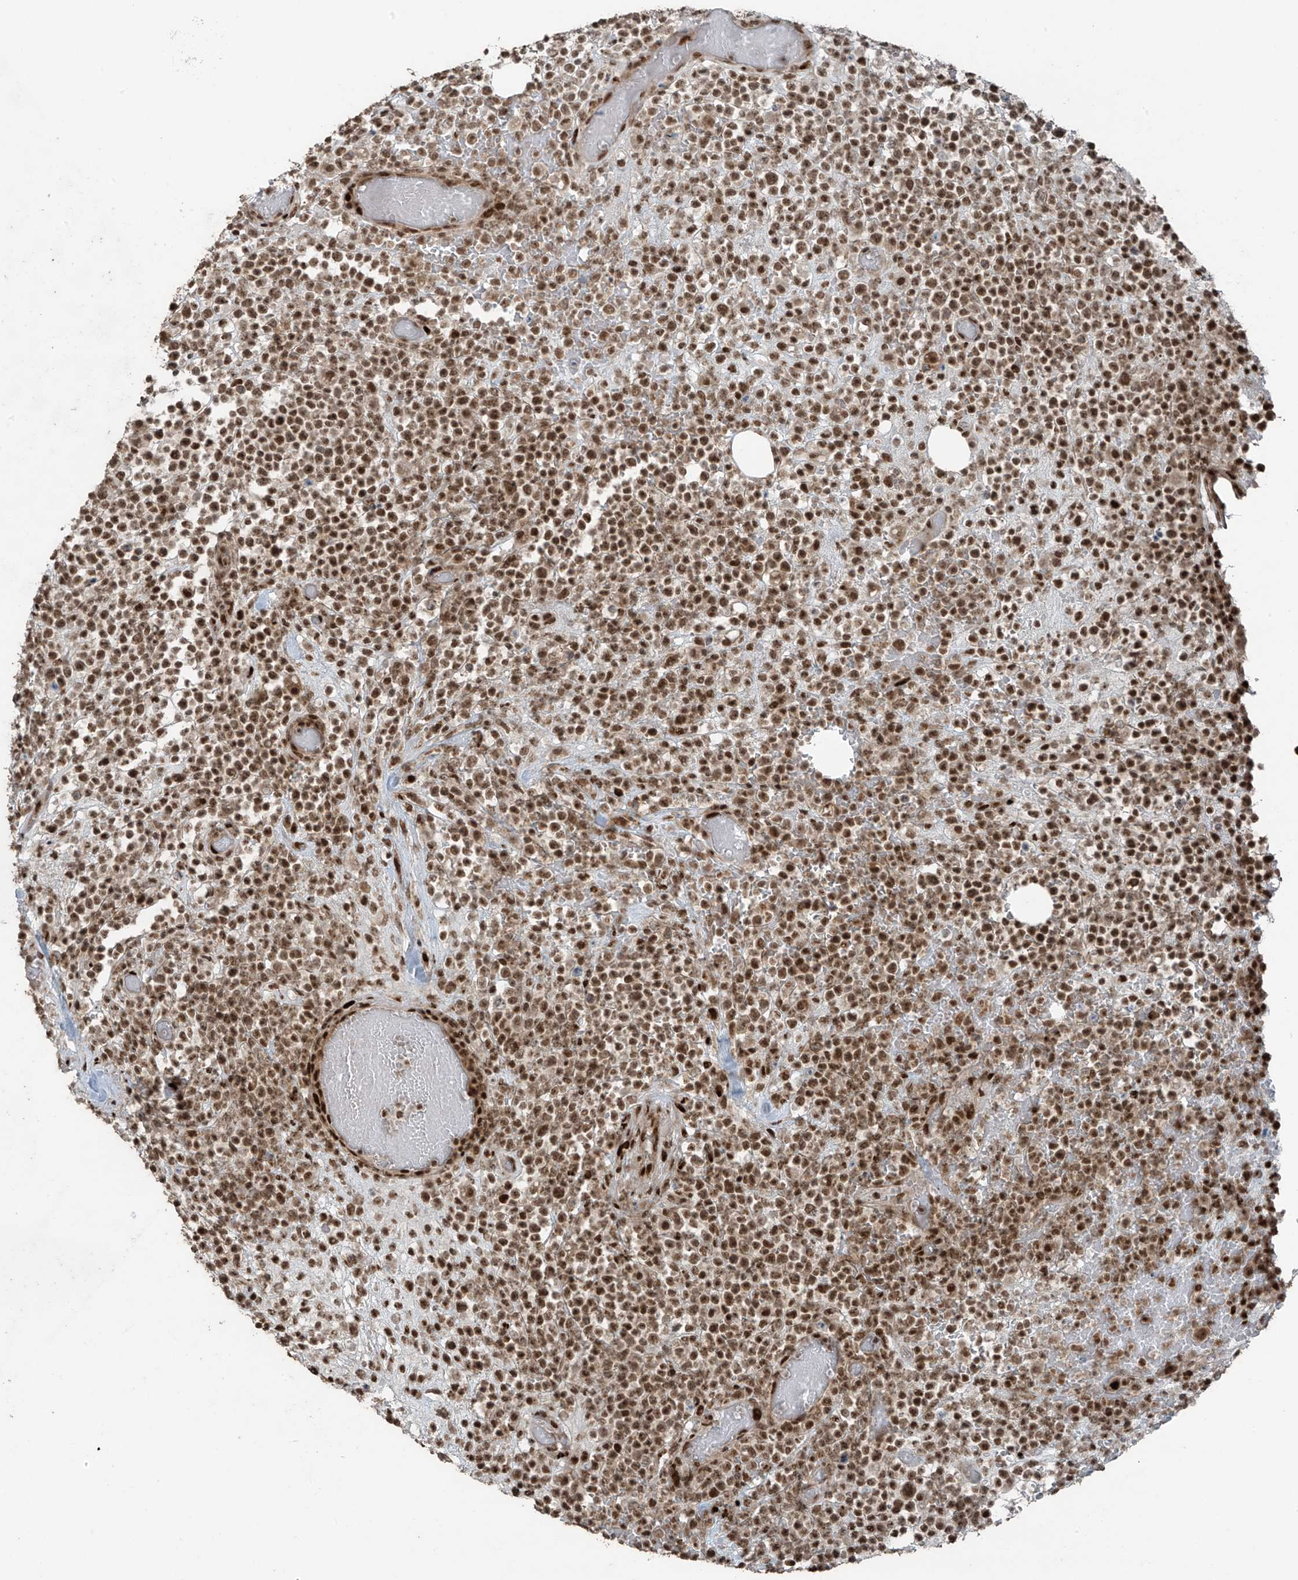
{"staining": {"intensity": "moderate", "quantity": ">75%", "location": "nuclear"}, "tissue": "lymphoma", "cell_type": "Tumor cells", "image_type": "cancer", "snomed": [{"axis": "morphology", "description": "Malignant lymphoma, non-Hodgkin's type, High grade"}, {"axis": "topography", "description": "Colon"}], "caption": "Lymphoma stained for a protein (brown) exhibits moderate nuclear positive staining in approximately >75% of tumor cells.", "gene": "PCNP", "patient": {"sex": "female", "age": 53}}